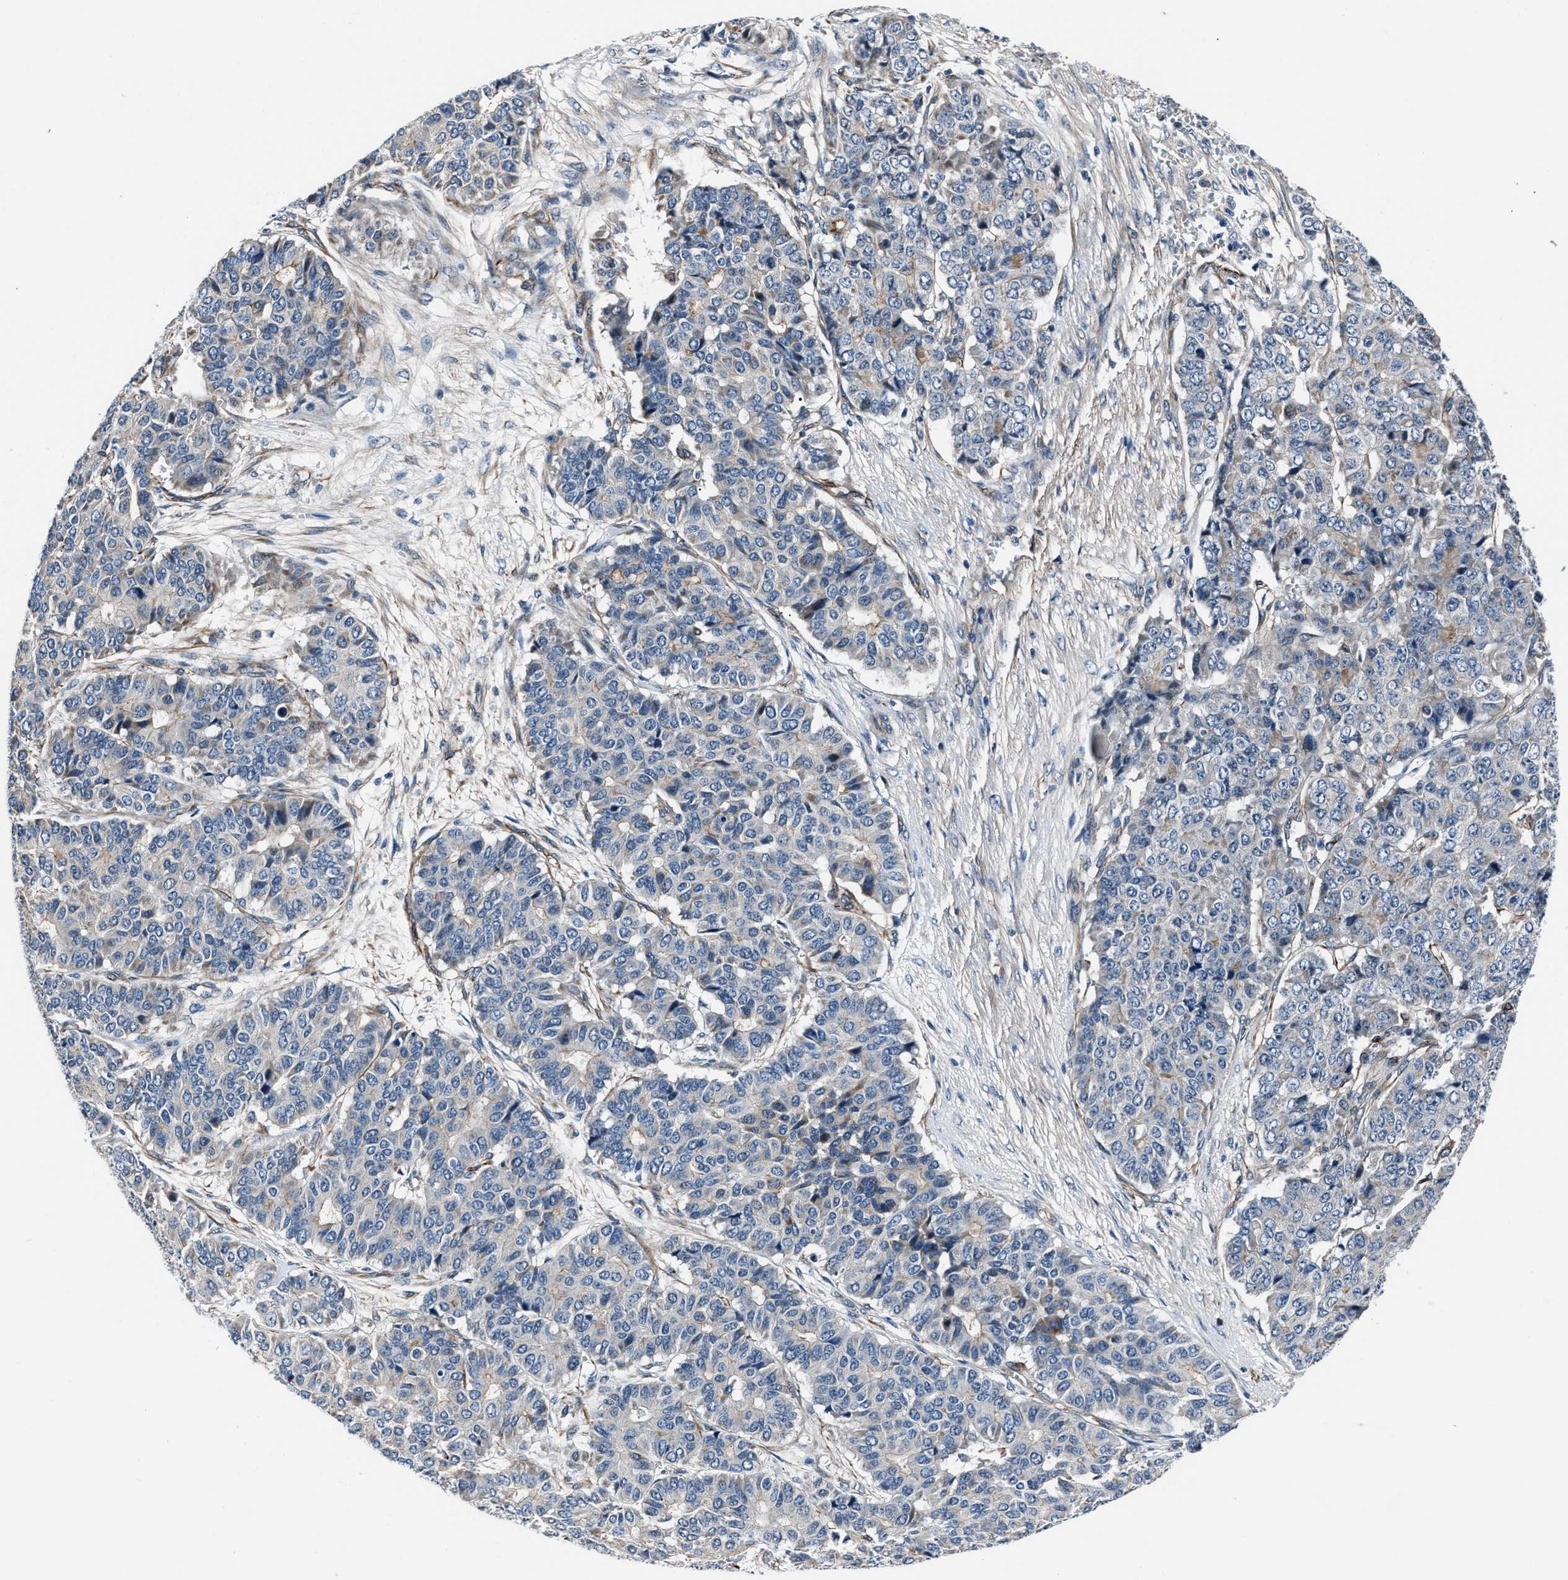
{"staining": {"intensity": "negative", "quantity": "none", "location": "none"}, "tissue": "pancreatic cancer", "cell_type": "Tumor cells", "image_type": "cancer", "snomed": [{"axis": "morphology", "description": "Adenocarcinoma, NOS"}, {"axis": "topography", "description": "Pancreas"}], "caption": "The photomicrograph demonstrates no significant staining in tumor cells of adenocarcinoma (pancreatic).", "gene": "MPDZ", "patient": {"sex": "male", "age": 50}}